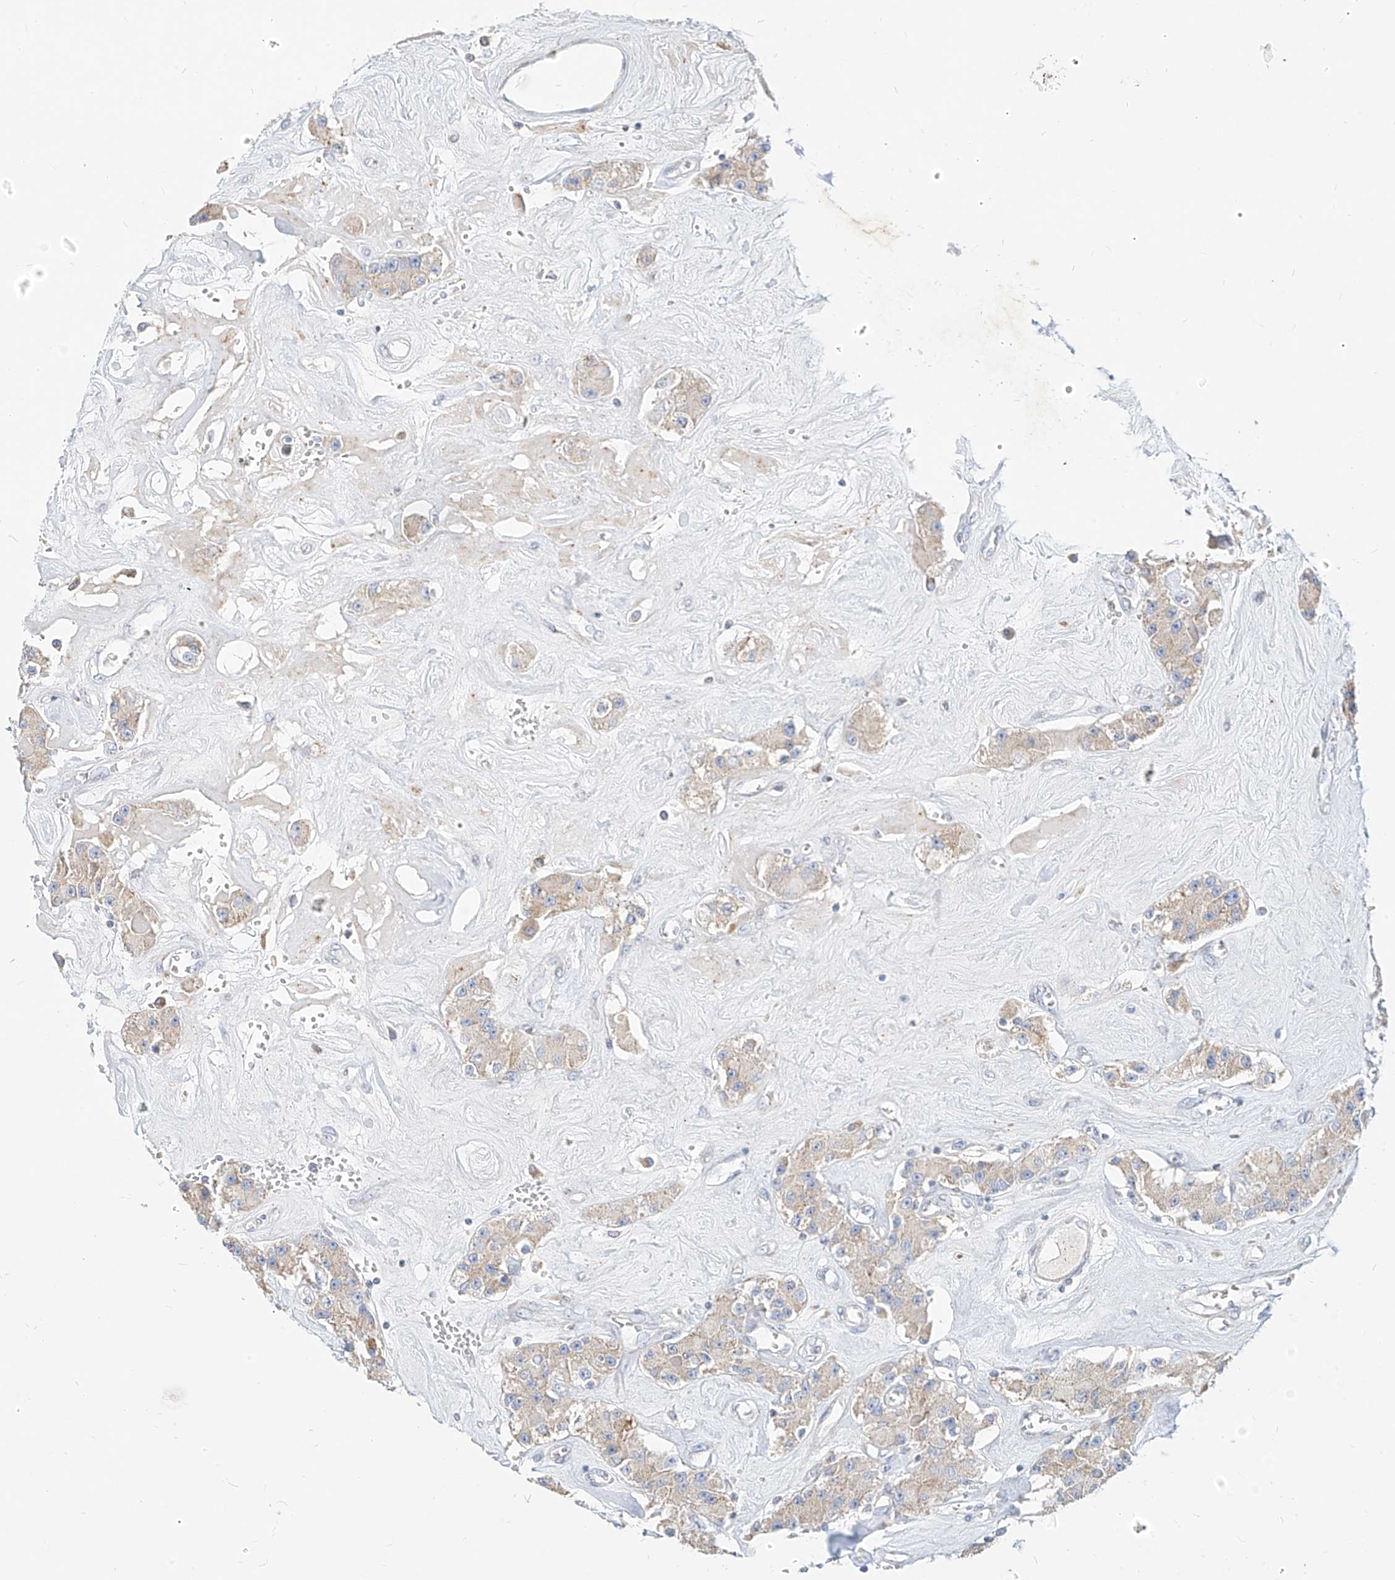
{"staining": {"intensity": "weak", "quantity": "25%-75%", "location": "cytoplasmic/membranous"}, "tissue": "carcinoid", "cell_type": "Tumor cells", "image_type": "cancer", "snomed": [{"axis": "morphology", "description": "Carcinoid, malignant, NOS"}, {"axis": "topography", "description": "Pancreas"}], "caption": "IHC of human carcinoid exhibits low levels of weak cytoplasmic/membranous expression in approximately 25%-75% of tumor cells.", "gene": "RASA2", "patient": {"sex": "male", "age": 41}}